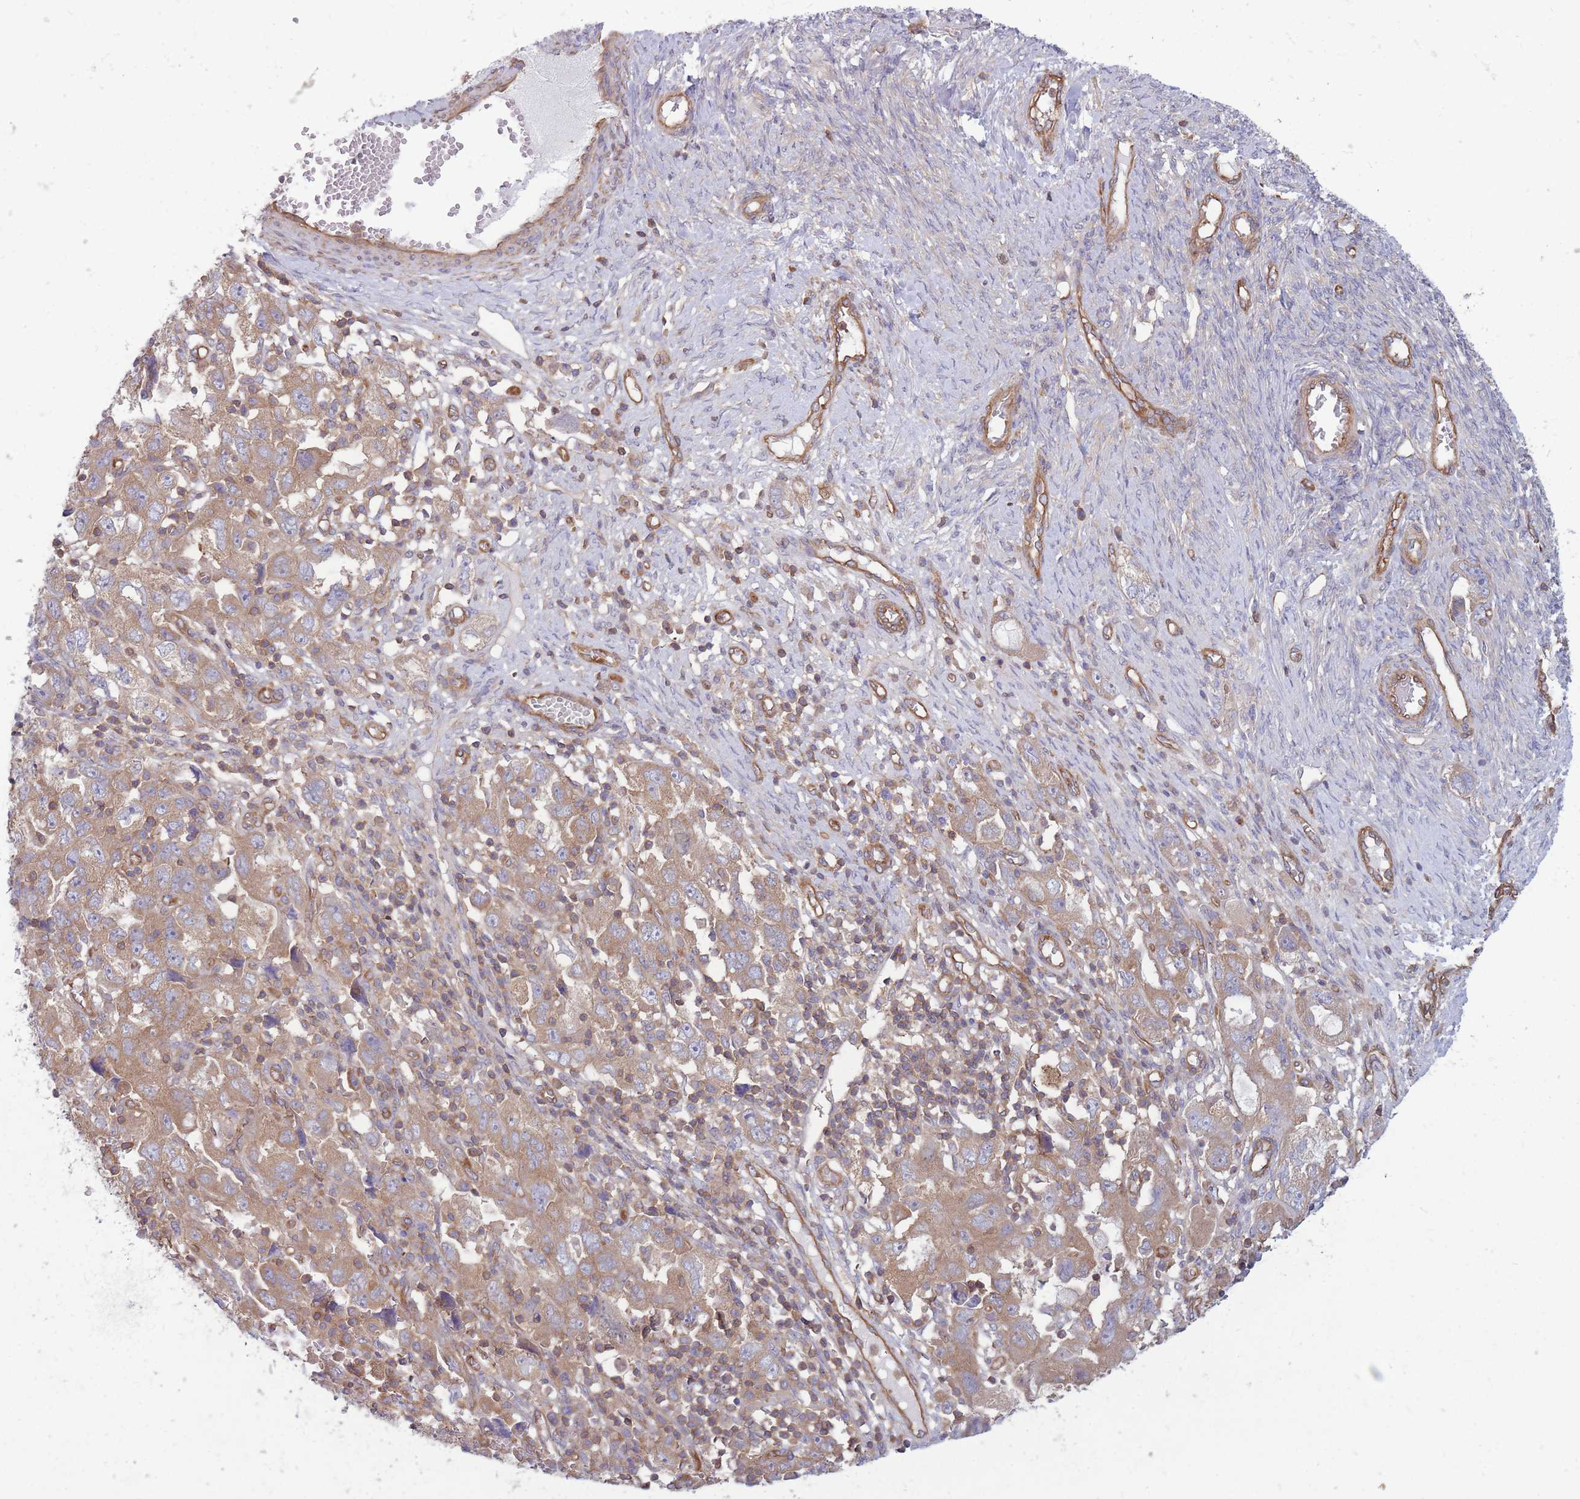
{"staining": {"intensity": "moderate", "quantity": ">75%", "location": "cytoplasmic/membranous"}, "tissue": "ovarian cancer", "cell_type": "Tumor cells", "image_type": "cancer", "snomed": [{"axis": "morphology", "description": "Carcinoma, NOS"}, {"axis": "morphology", "description": "Cystadenocarcinoma, serous, NOS"}, {"axis": "topography", "description": "Ovary"}], "caption": "Immunohistochemical staining of serous cystadenocarcinoma (ovarian) shows medium levels of moderate cytoplasmic/membranous staining in about >75% of tumor cells. (DAB (3,3'-diaminobenzidine) = brown stain, brightfield microscopy at high magnification).", "gene": "GGA1", "patient": {"sex": "female", "age": 69}}